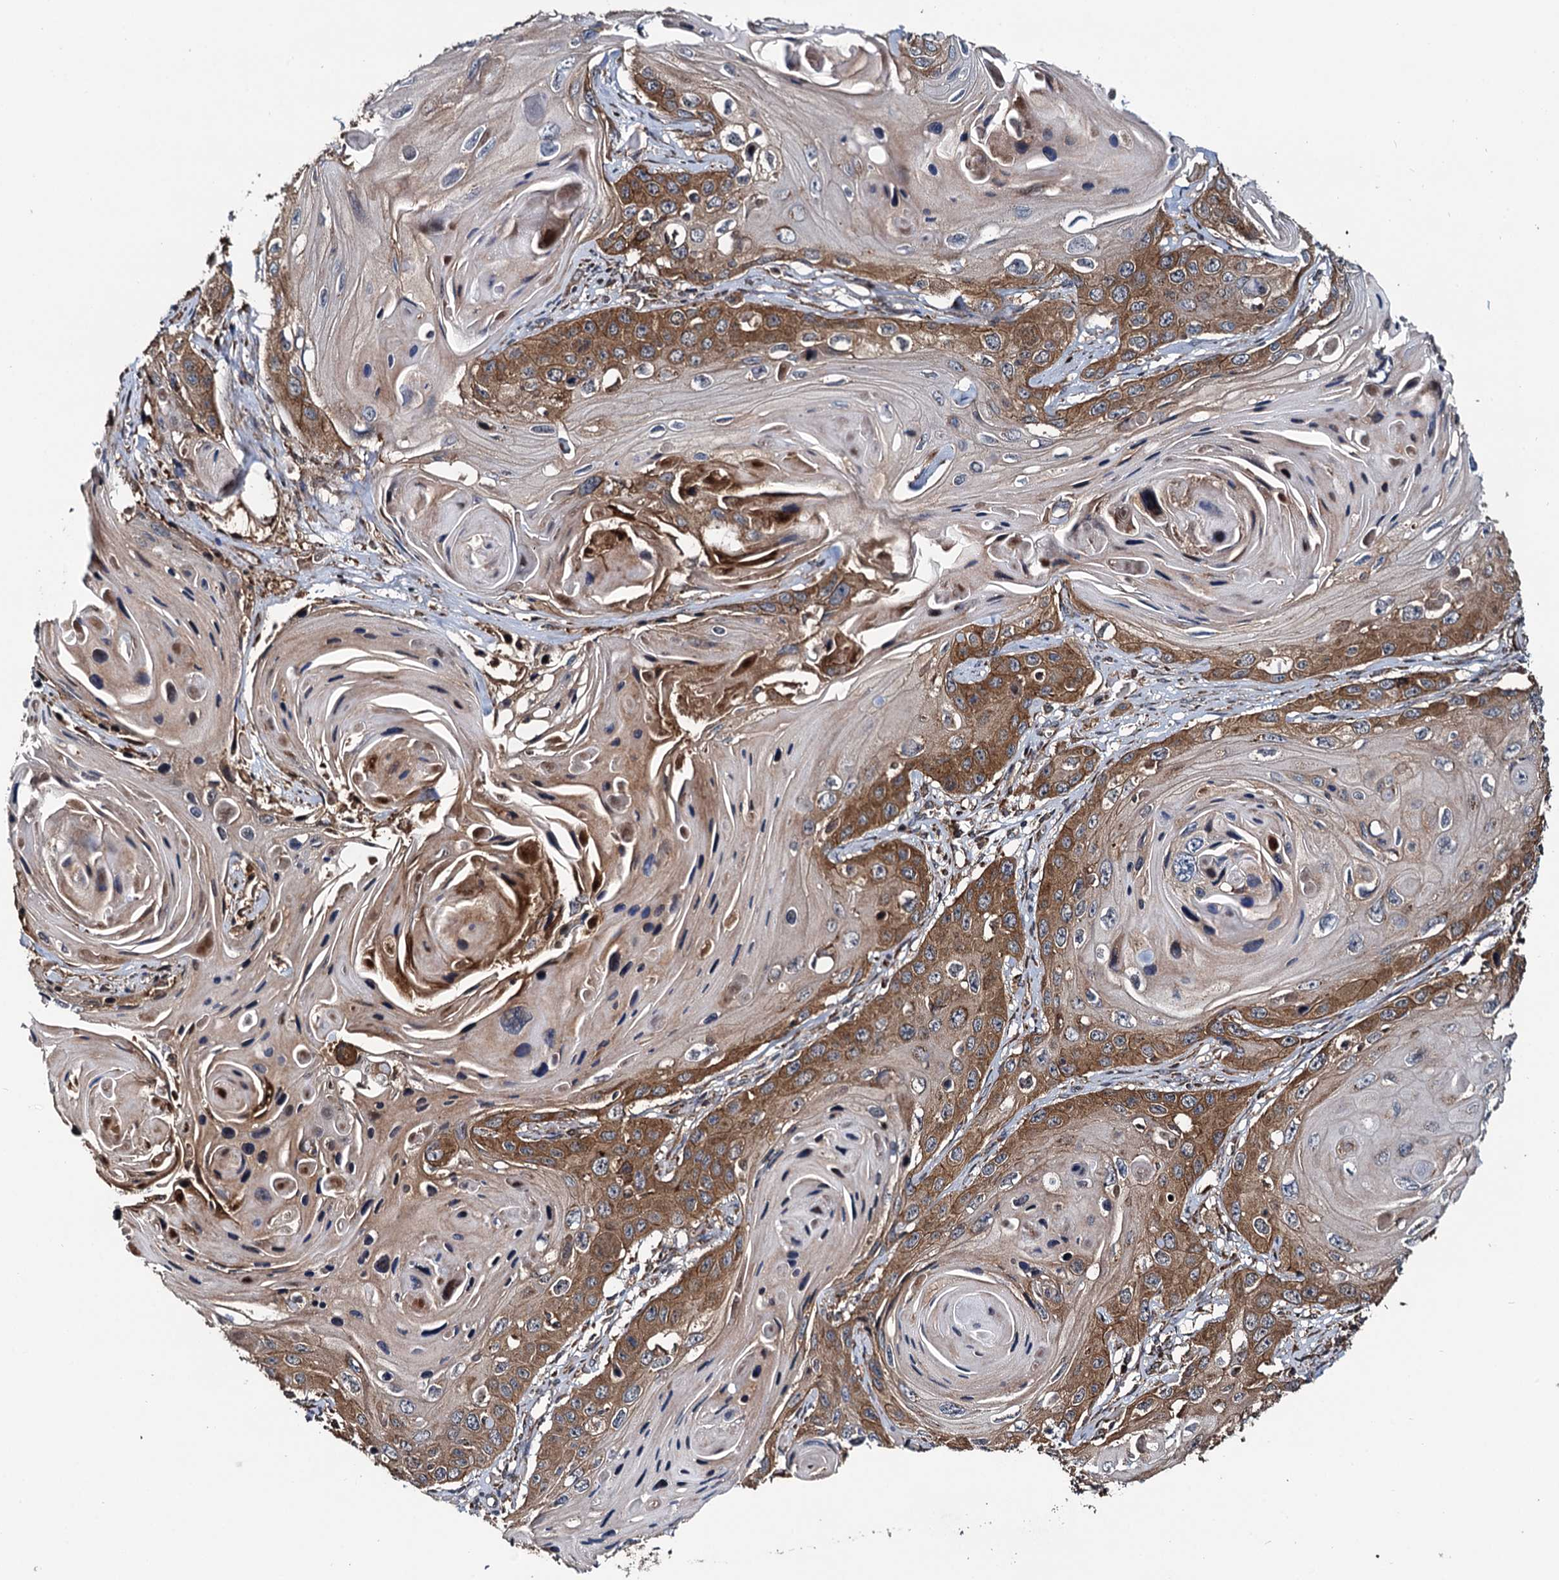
{"staining": {"intensity": "strong", "quantity": ">75%", "location": "cytoplasmic/membranous"}, "tissue": "skin cancer", "cell_type": "Tumor cells", "image_type": "cancer", "snomed": [{"axis": "morphology", "description": "Squamous cell carcinoma, NOS"}, {"axis": "topography", "description": "Skin"}], "caption": "A brown stain highlights strong cytoplasmic/membranous staining of a protein in skin cancer tumor cells. (Brightfield microscopy of DAB IHC at high magnification).", "gene": "NEK1", "patient": {"sex": "male", "age": 55}}